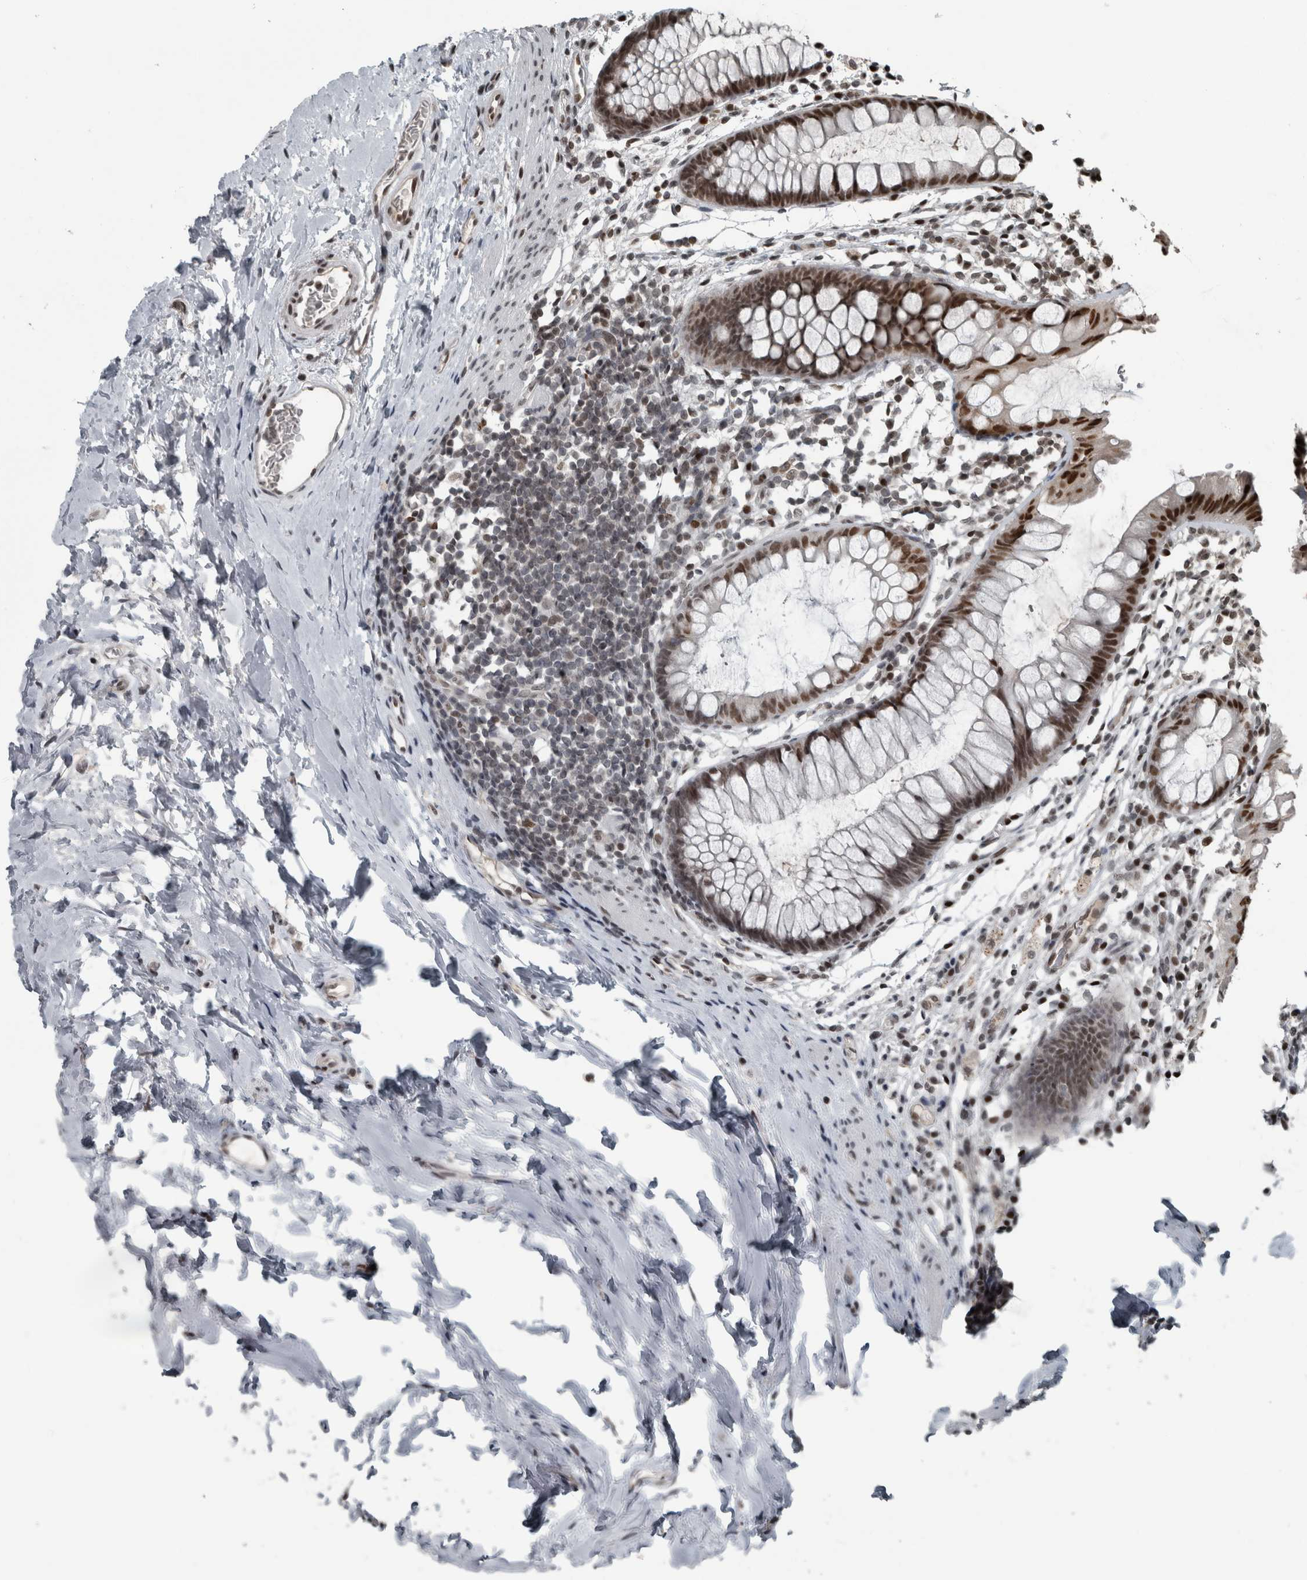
{"staining": {"intensity": "strong", "quantity": ">75%", "location": "nuclear"}, "tissue": "colon", "cell_type": "Endothelial cells", "image_type": "normal", "snomed": [{"axis": "morphology", "description": "Normal tissue, NOS"}, {"axis": "topography", "description": "Colon"}], "caption": "Immunohistochemical staining of unremarkable human colon exhibits high levels of strong nuclear positivity in about >75% of endothelial cells.", "gene": "UNC50", "patient": {"sex": "female", "age": 62}}